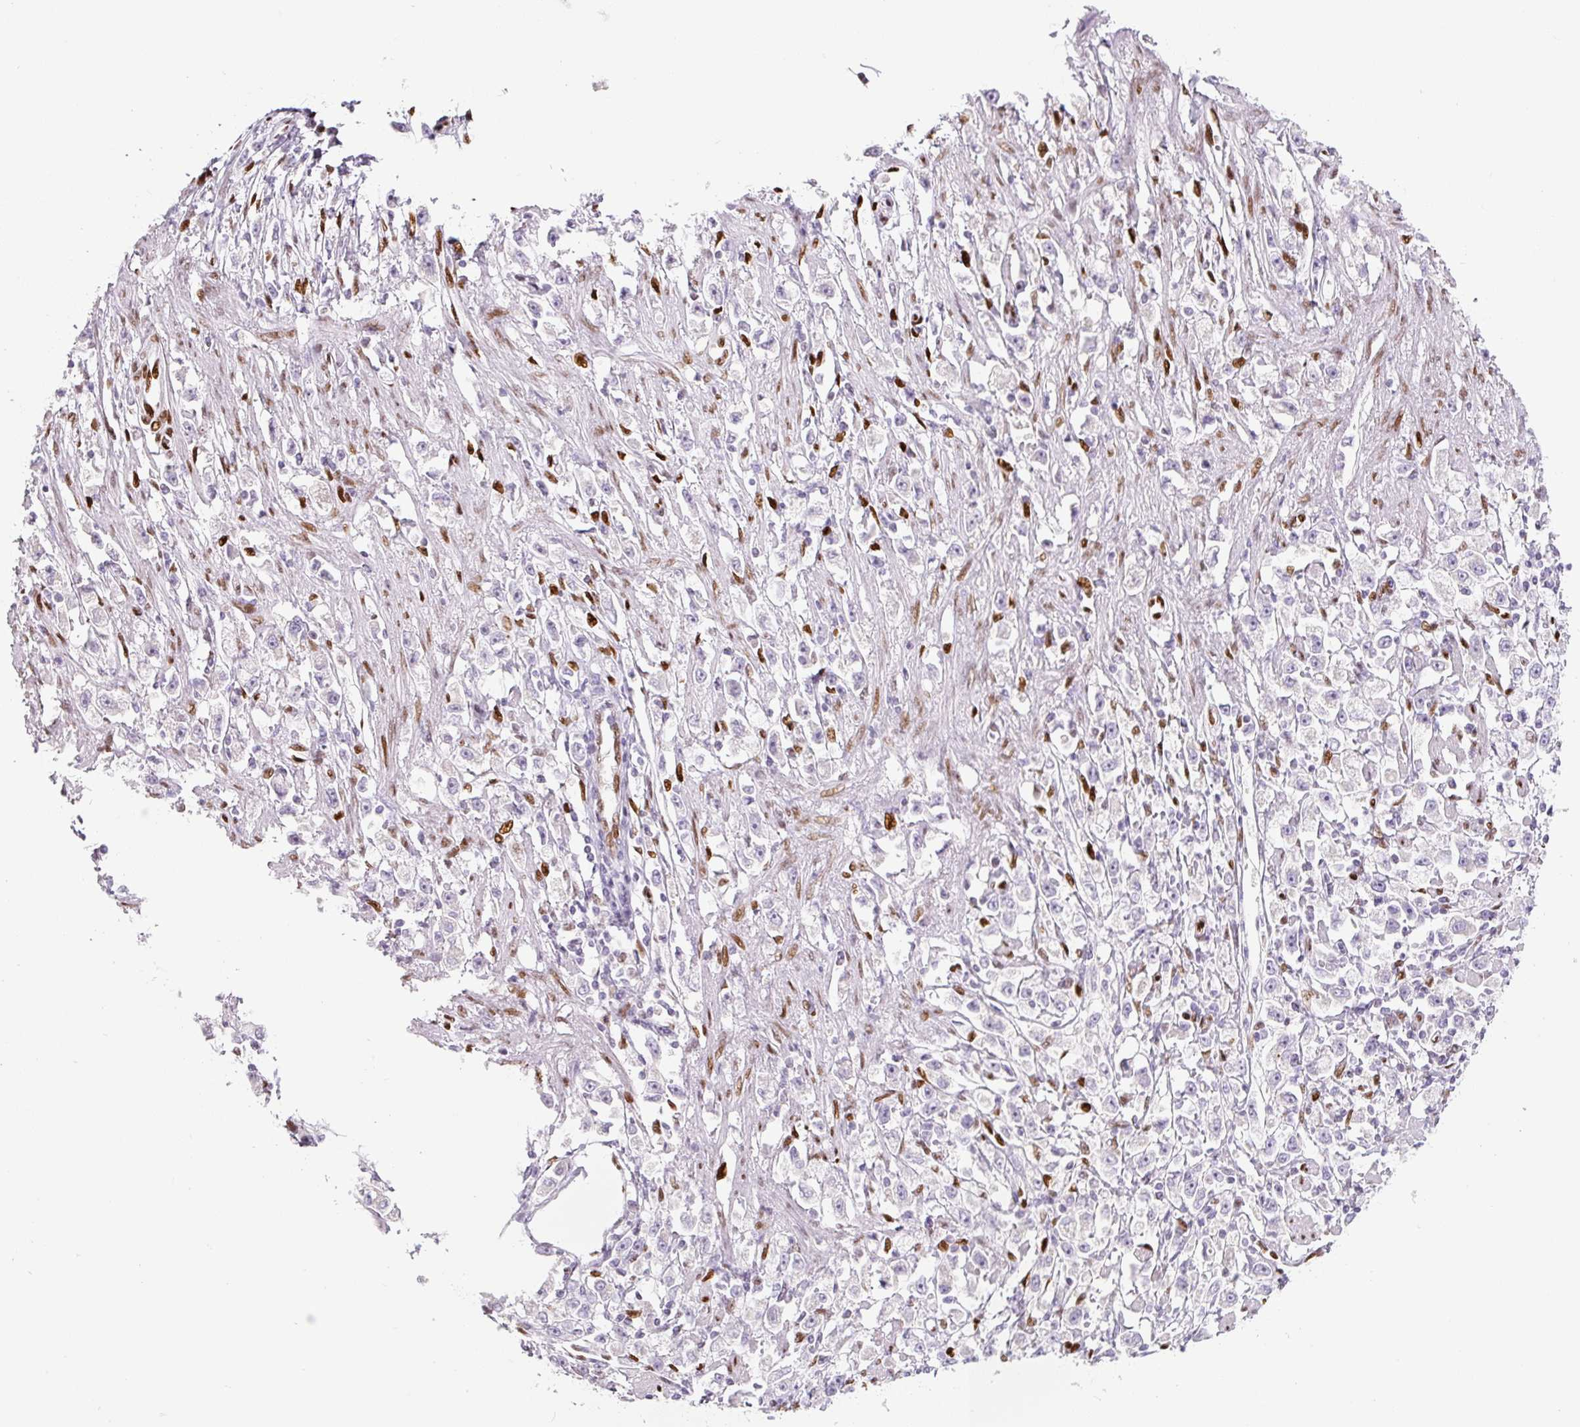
{"staining": {"intensity": "negative", "quantity": "none", "location": "none"}, "tissue": "stomach cancer", "cell_type": "Tumor cells", "image_type": "cancer", "snomed": [{"axis": "morphology", "description": "Adenocarcinoma, NOS"}, {"axis": "topography", "description": "Stomach"}], "caption": "Tumor cells show no significant expression in adenocarcinoma (stomach).", "gene": "ZEB1", "patient": {"sex": "female", "age": 59}}